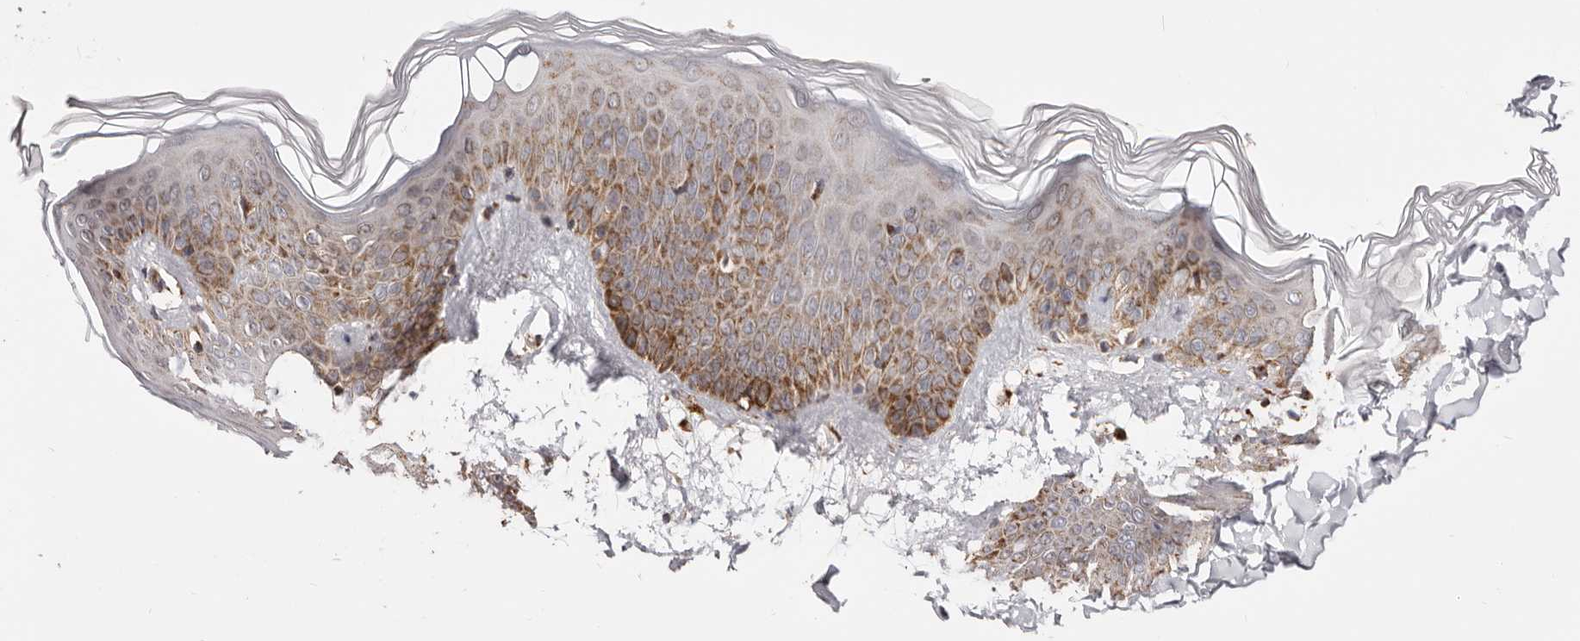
{"staining": {"intensity": "strong", "quantity": "25%-75%", "location": "cytoplasmic/membranous"}, "tissue": "skin", "cell_type": "Keratinocytes", "image_type": "normal", "snomed": [{"axis": "morphology", "description": "Normal tissue, NOS"}, {"axis": "morphology", "description": "Neoplasm, benign, NOS"}, {"axis": "topography", "description": "Skin"}, {"axis": "topography", "description": "Soft tissue"}], "caption": "The micrograph exhibits staining of unremarkable skin, revealing strong cytoplasmic/membranous protein positivity (brown color) within keratinocytes. The staining is performed using DAB (3,3'-diaminobenzidine) brown chromogen to label protein expression. The nuclei are counter-stained blue using hematoxylin.", "gene": "PRKACB", "patient": {"sex": "male", "age": 26}}